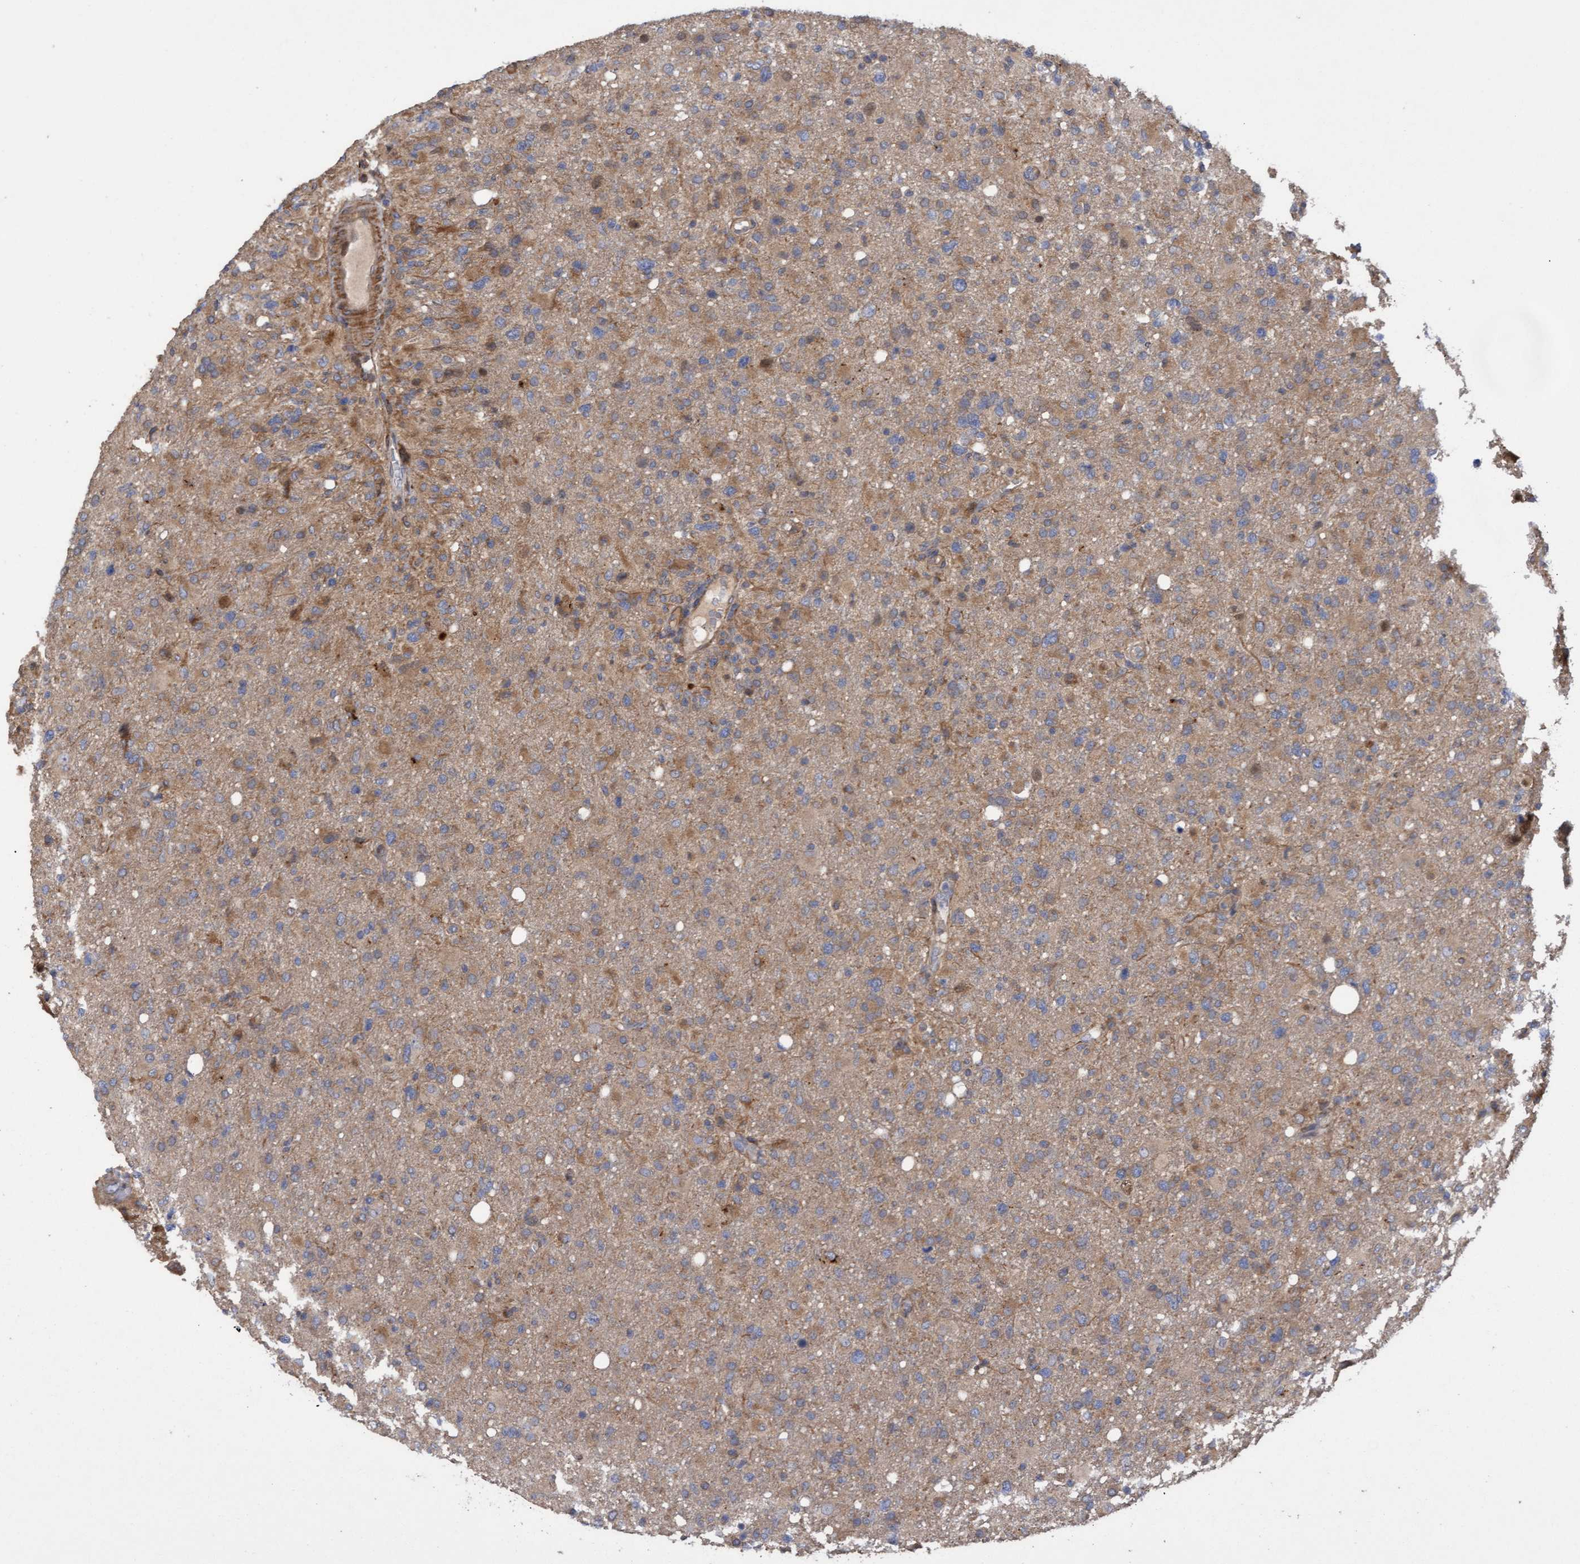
{"staining": {"intensity": "moderate", "quantity": "25%-75%", "location": "cytoplasmic/membranous"}, "tissue": "glioma", "cell_type": "Tumor cells", "image_type": "cancer", "snomed": [{"axis": "morphology", "description": "Glioma, malignant, High grade"}, {"axis": "topography", "description": "Brain"}], "caption": "About 25%-75% of tumor cells in malignant glioma (high-grade) reveal moderate cytoplasmic/membranous protein positivity as visualized by brown immunohistochemical staining.", "gene": "ELP5", "patient": {"sex": "female", "age": 57}}